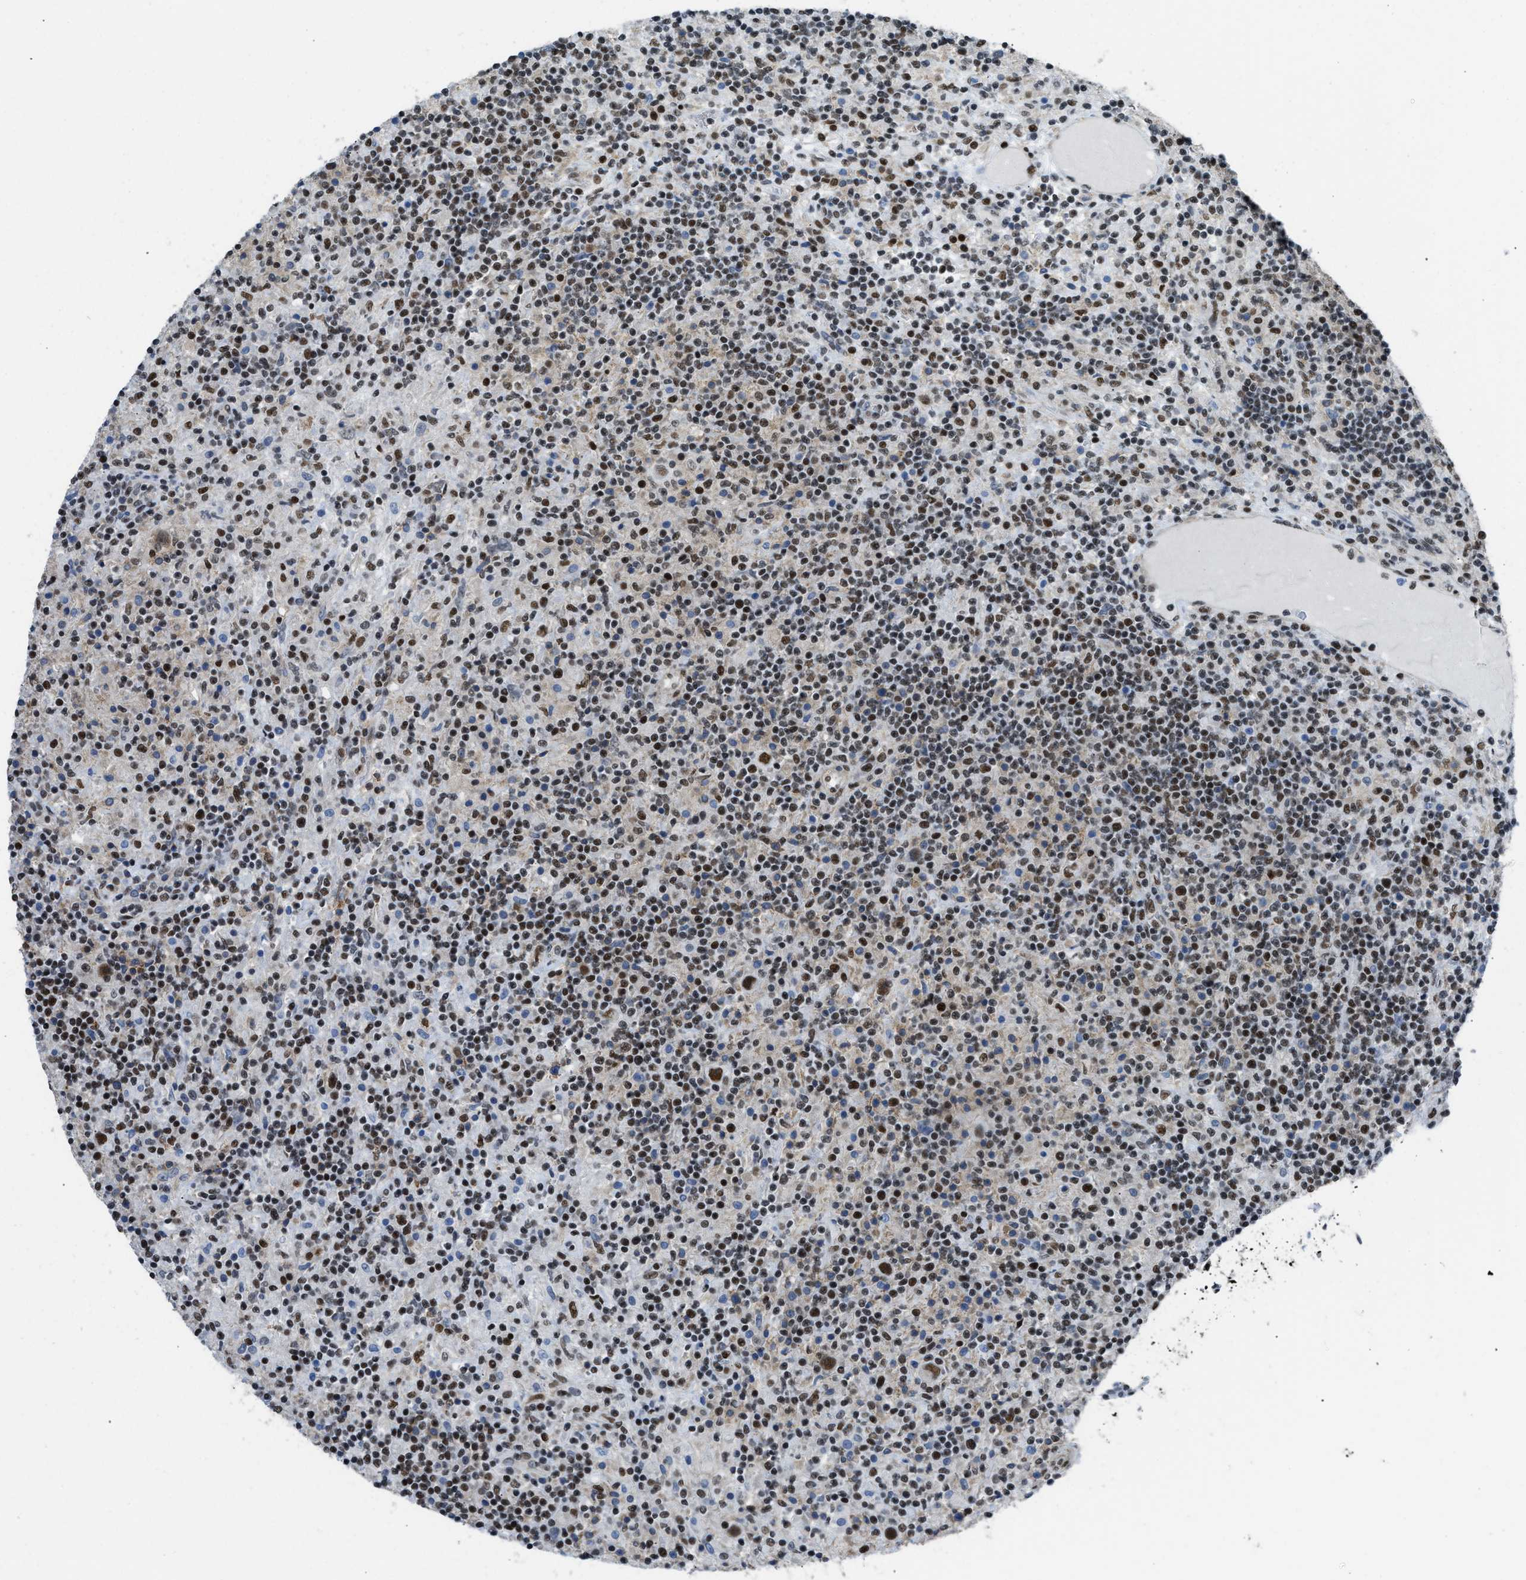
{"staining": {"intensity": "strong", "quantity": ">75%", "location": "nuclear"}, "tissue": "lymphoma", "cell_type": "Tumor cells", "image_type": "cancer", "snomed": [{"axis": "morphology", "description": "Hodgkin's disease, NOS"}, {"axis": "topography", "description": "Lymph node"}], "caption": "A brown stain labels strong nuclear positivity of a protein in human Hodgkin's disease tumor cells. The protein of interest is stained brown, and the nuclei are stained in blue (DAB (3,3'-diaminobenzidine) IHC with brightfield microscopy, high magnification).", "gene": "SCAF4", "patient": {"sex": "male", "age": 70}}